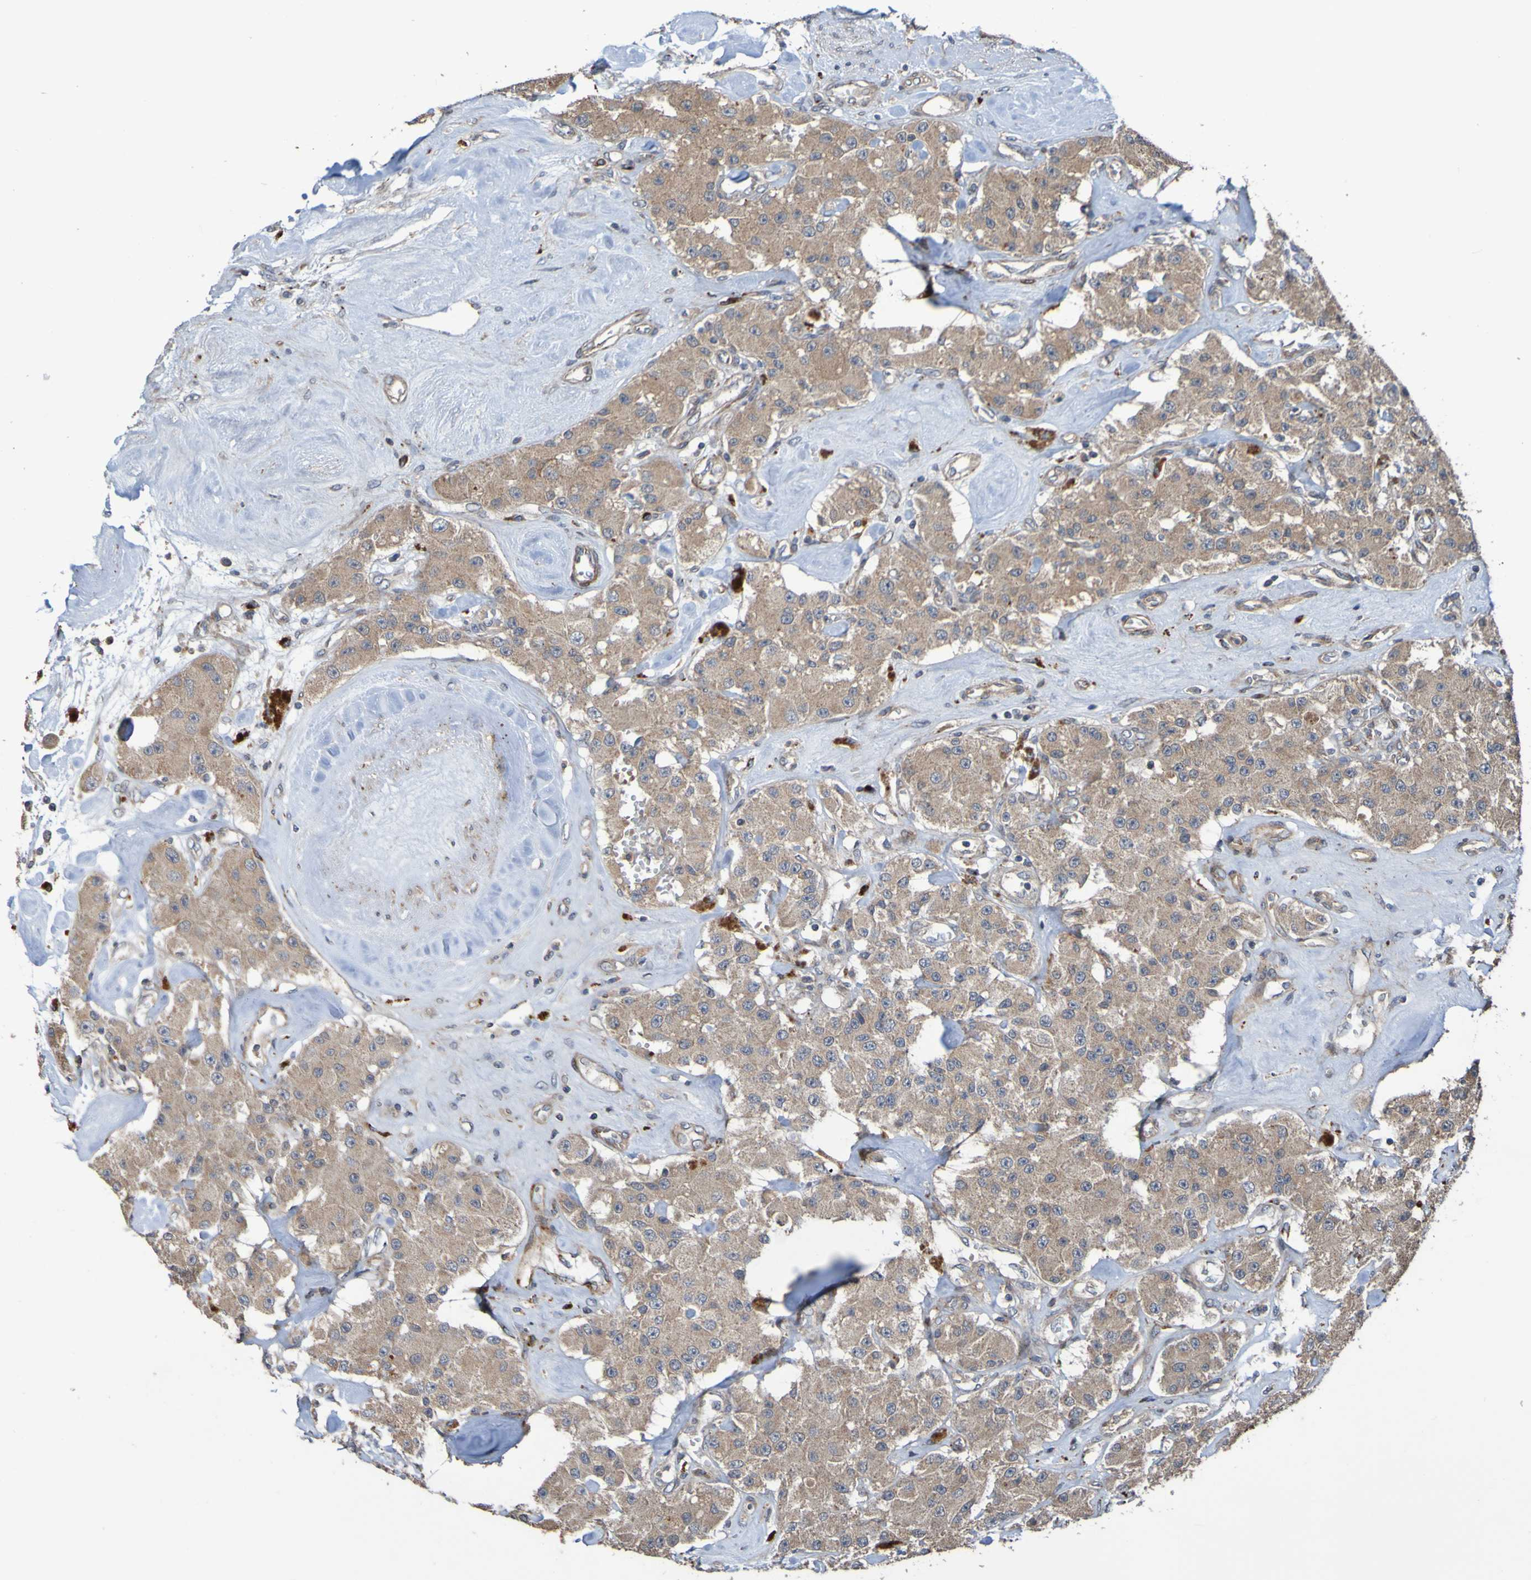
{"staining": {"intensity": "moderate", "quantity": ">75%", "location": "cytoplasmic/membranous"}, "tissue": "carcinoid", "cell_type": "Tumor cells", "image_type": "cancer", "snomed": [{"axis": "morphology", "description": "Carcinoid, malignant, NOS"}, {"axis": "topography", "description": "Pancreas"}], "caption": "Immunohistochemistry image of carcinoid stained for a protein (brown), which reveals medium levels of moderate cytoplasmic/membranous staining in approximately >75% of tumor cells.", "gene": "UCN", "patient": {"sex": "male", "age": 41}}